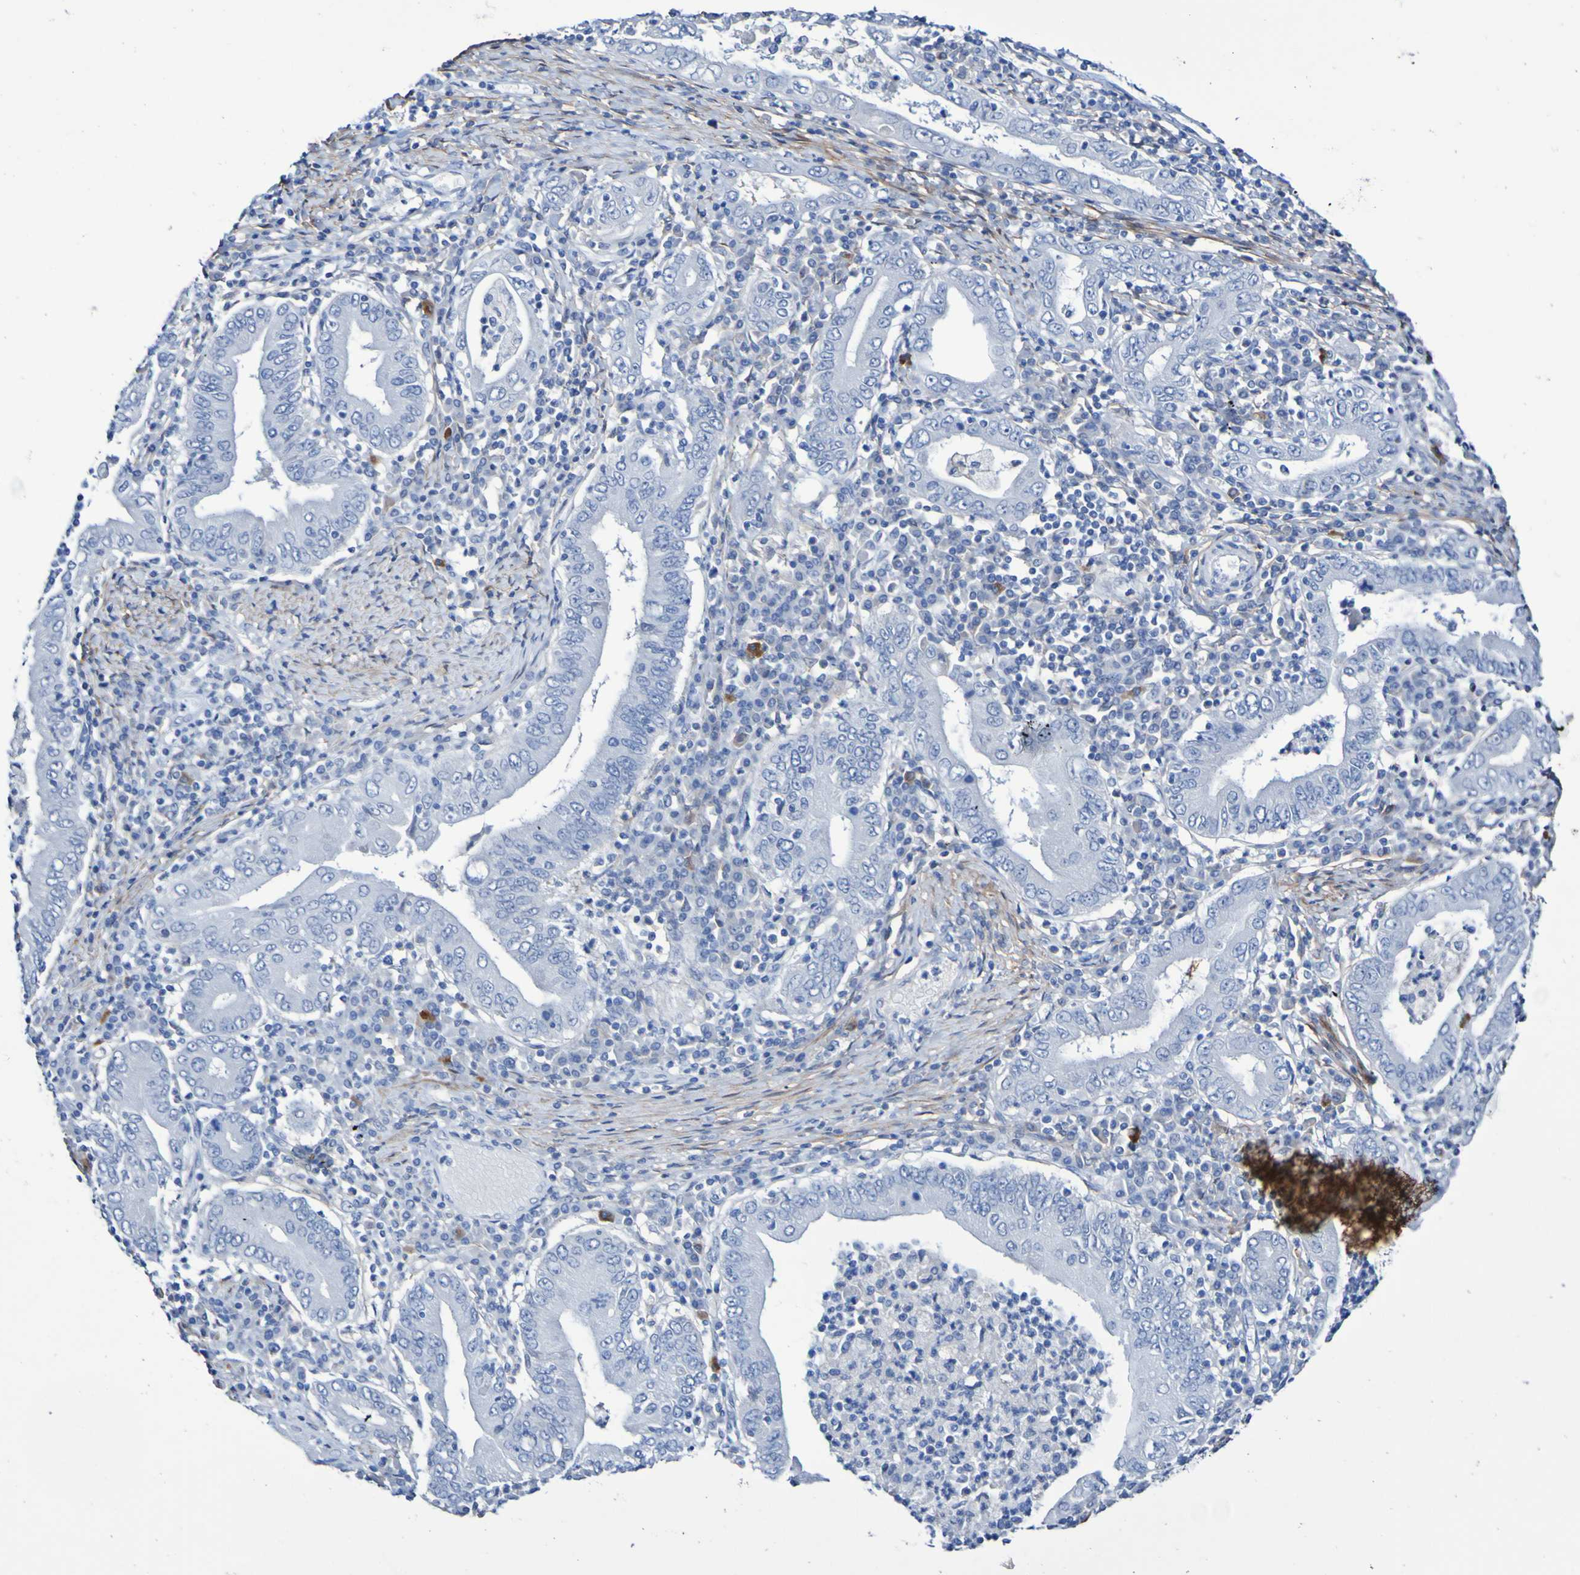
{"staining": {"intensity": "negative", "quantity": "none", "location": "none"}, "tissue": "stomach cancer", "cell_type": "Tumor cells", "image_type": "cancer", "snomed": [{"axis": "morphology", "description": "Normal tissue, NOS"}, {"axis": "morphology", "description": "Adenocarcinoma, NOS"}, {"axis": "topography", "description": "Esophagus"}, {"axis": "topography", "description": "Stomach, upper"}, {"axis": "topography", "description": "Peripheral nerve tissue"}], "caption": "Adenocarcinoma (stomach) stained for a protein using IHC reveals no staining tumor cells.", "gene": "SGCB", "patient": {"sex": "male", "age": 62}}